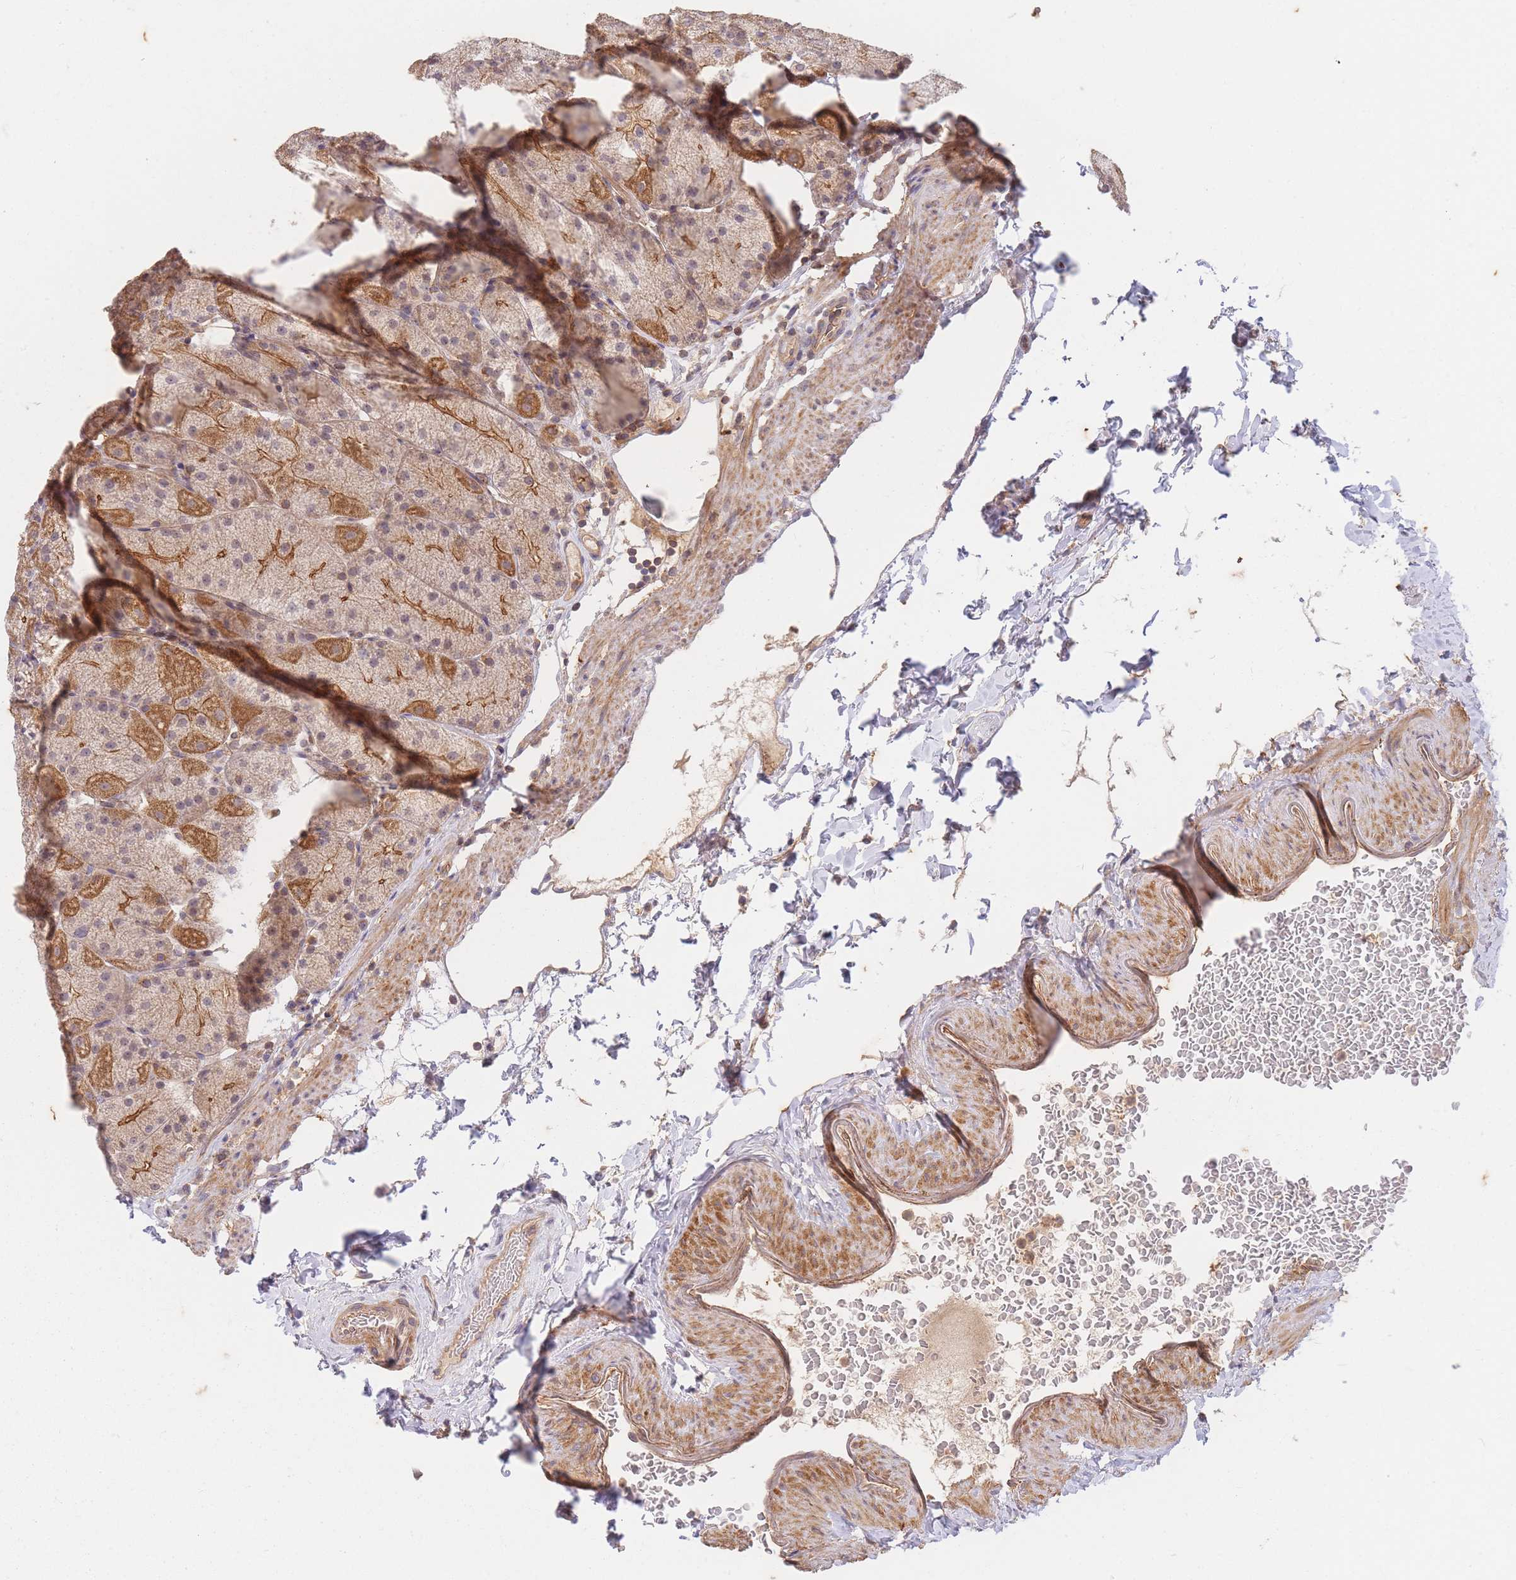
{"staining": {"intensity": "moderate", "quantity": ">75%", "location": "cytoplasmic/membranous"}, "tissue": "stomach", "cell_type": "Glandular cells", "image_type": "normal", "snomed": [{"axis": "morphology", "description": "Normal tissue, NOS"}, {"axis": "topography", "description": "Stomach, upper"}, {"axis": "topography", "description": "Stomach, lower"}], "caption": "High-magnification brightfield microscopy of normal stomach stained with DAB (3,3'-diaminobenzidine) (brown) and counterstained with hematoxylin (blue). glandular cells exhibit moderate cytoplasmic/membranous staining is appreciated in approximately>75% of cells.", "gene": "ST8SIA4", "patient": {"sex": "male", "age": 67}}